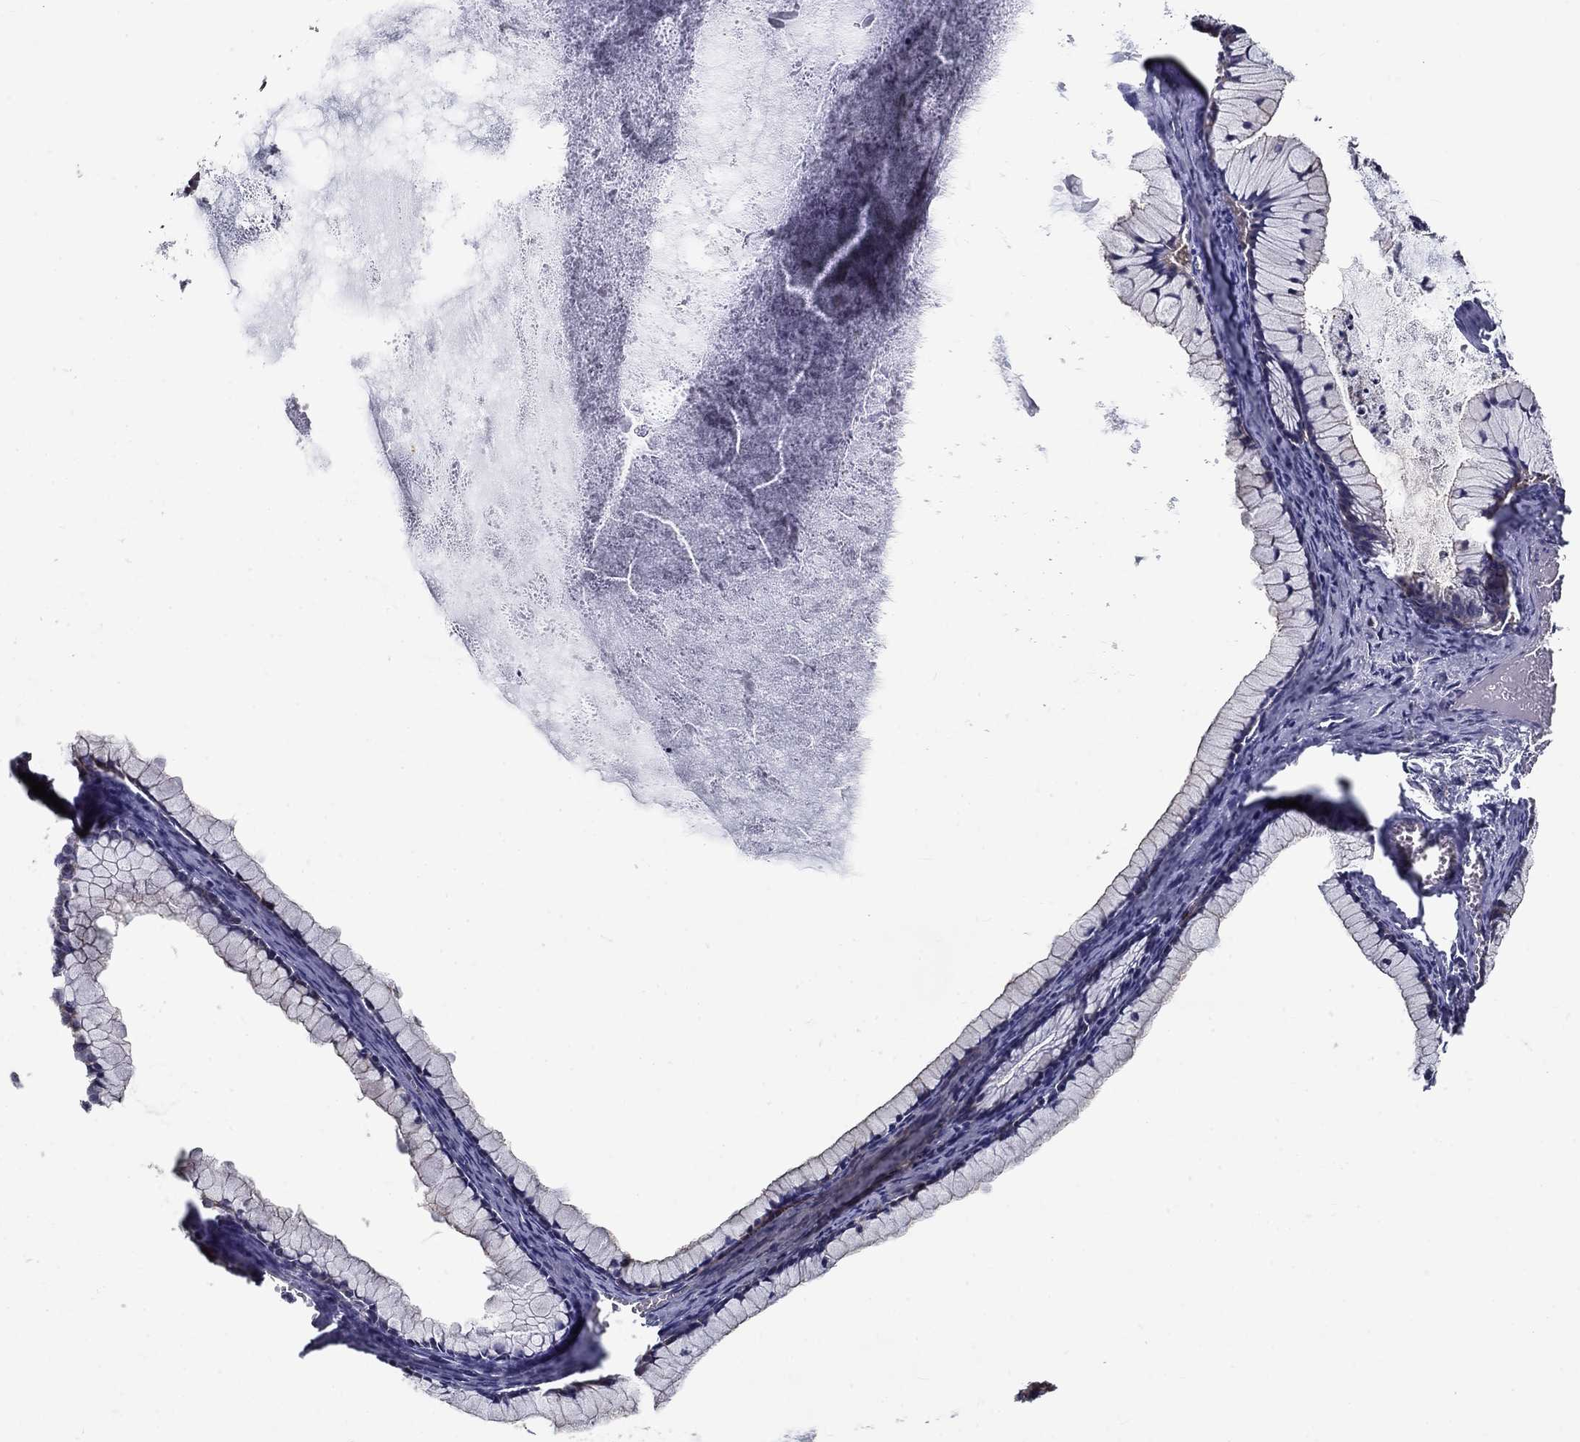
{"staining": {"intensity": "negative", "quantity": "none", "location": "none"}, "tissue": "ovarian cancer", "cell_type": "Tumor cells", "image_type": "cancer", "snomed": [{"axis": "morphology", "description": "Cystadenocarcinoma, mucinous, NOS"}, {"axis": "topography", "description": "Ovary"}], "caption": "This micrograph is of mucinous cystadenocarcinoma (ovarian) stained with immunohistochemistry to label a protein in brown with the nuclei are counter-stained blue. There is no positivity in tumor cells.", "gene": "ALDH4A1", "patient": {"sex": "female", "age": 41}}